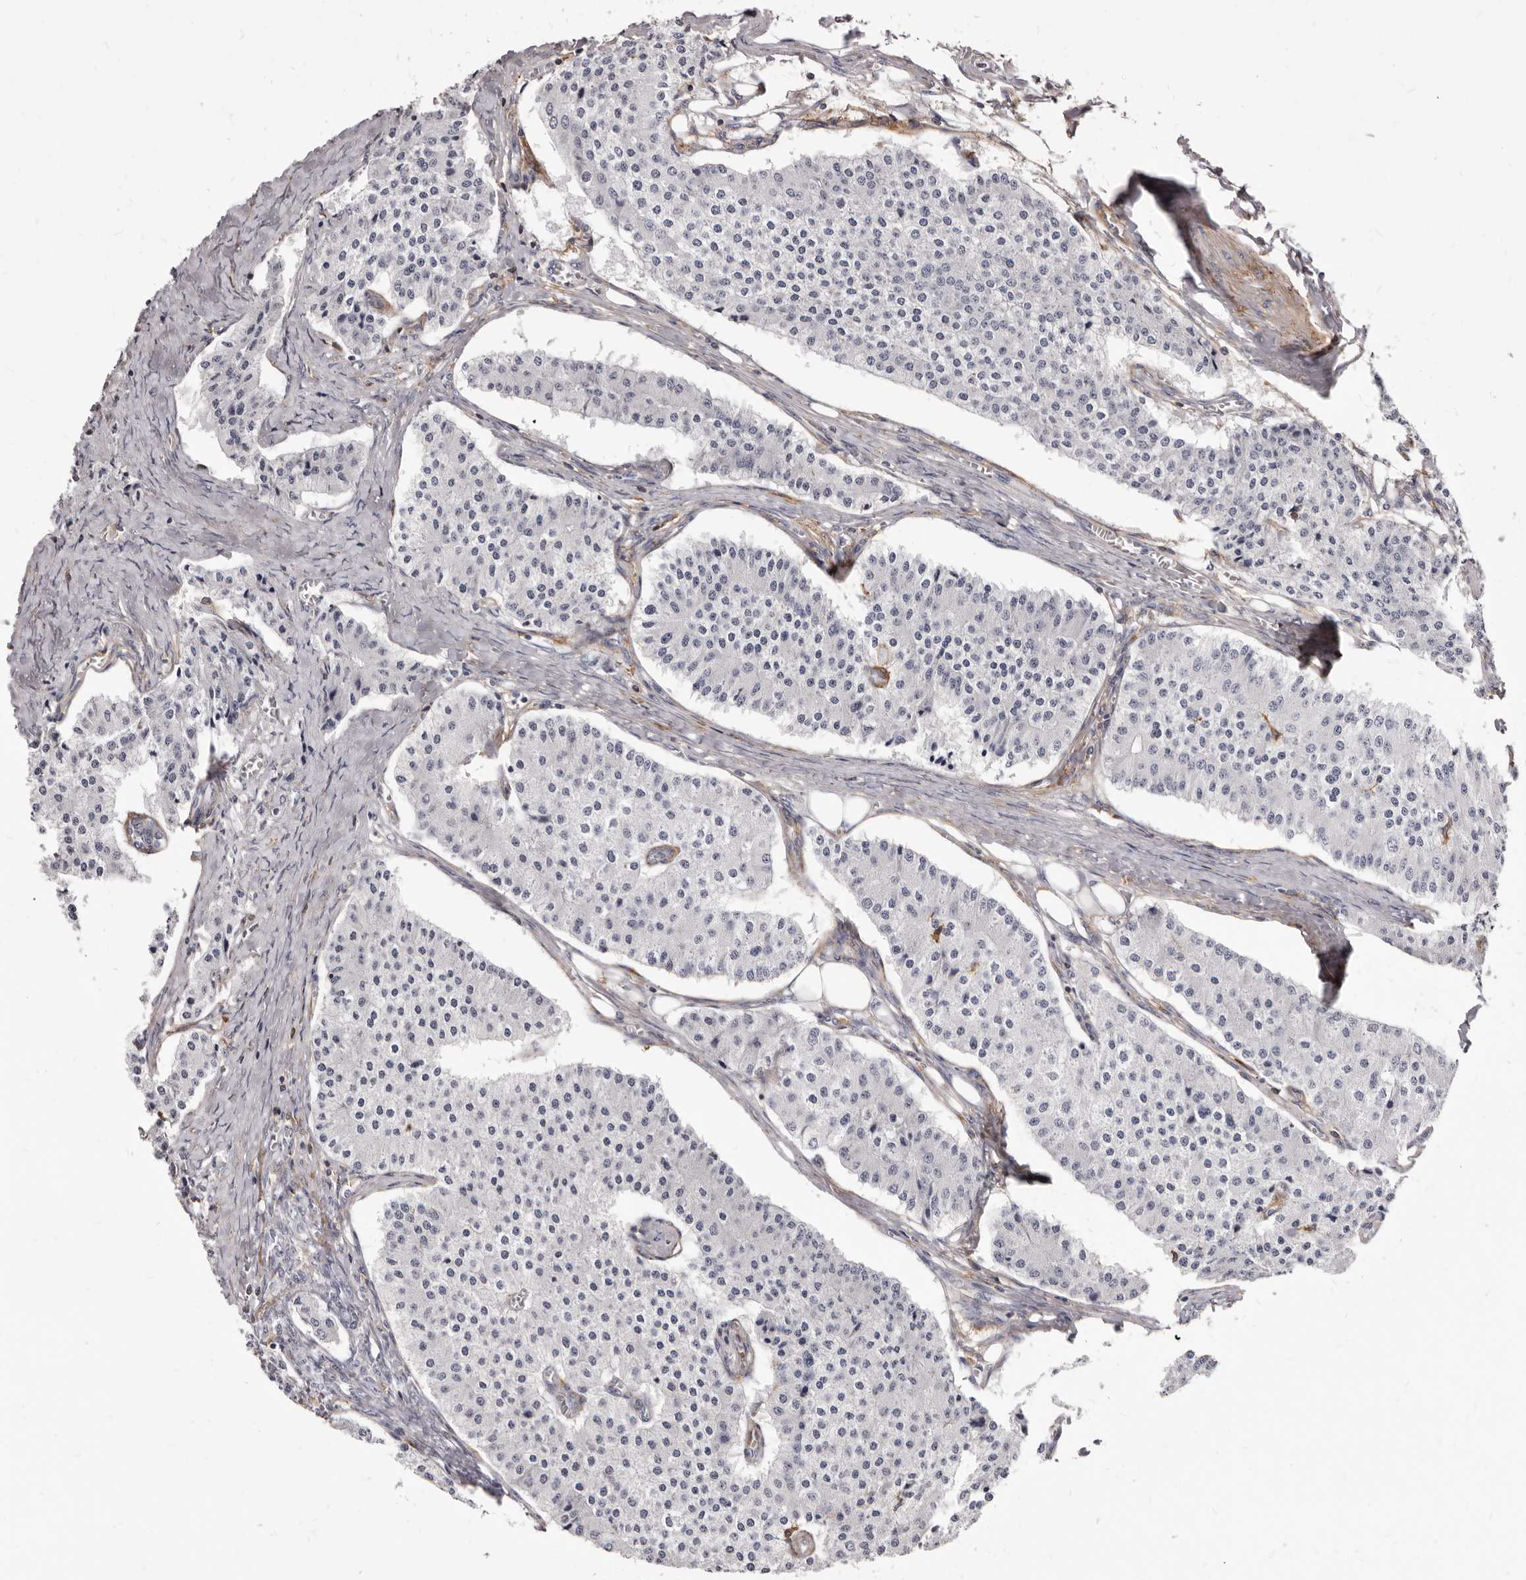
{"staining": {"intensity": "negative", "quantity": "none", "location": "none"}, "tissue": "carcinoid", "cell_type": "Tumor cells", "image_type": "cancer", "snomed": [{"axis": "morphology", "description": "Carcinoid, malignant, NOS"}, {"axis": "topography", "description": "Colon"}], "caption": "Tumor cells show no significant protein staining in malignant carcinoid.", "gene": "NIBAN1", "patient": {"sex": "female", "age": 52}}